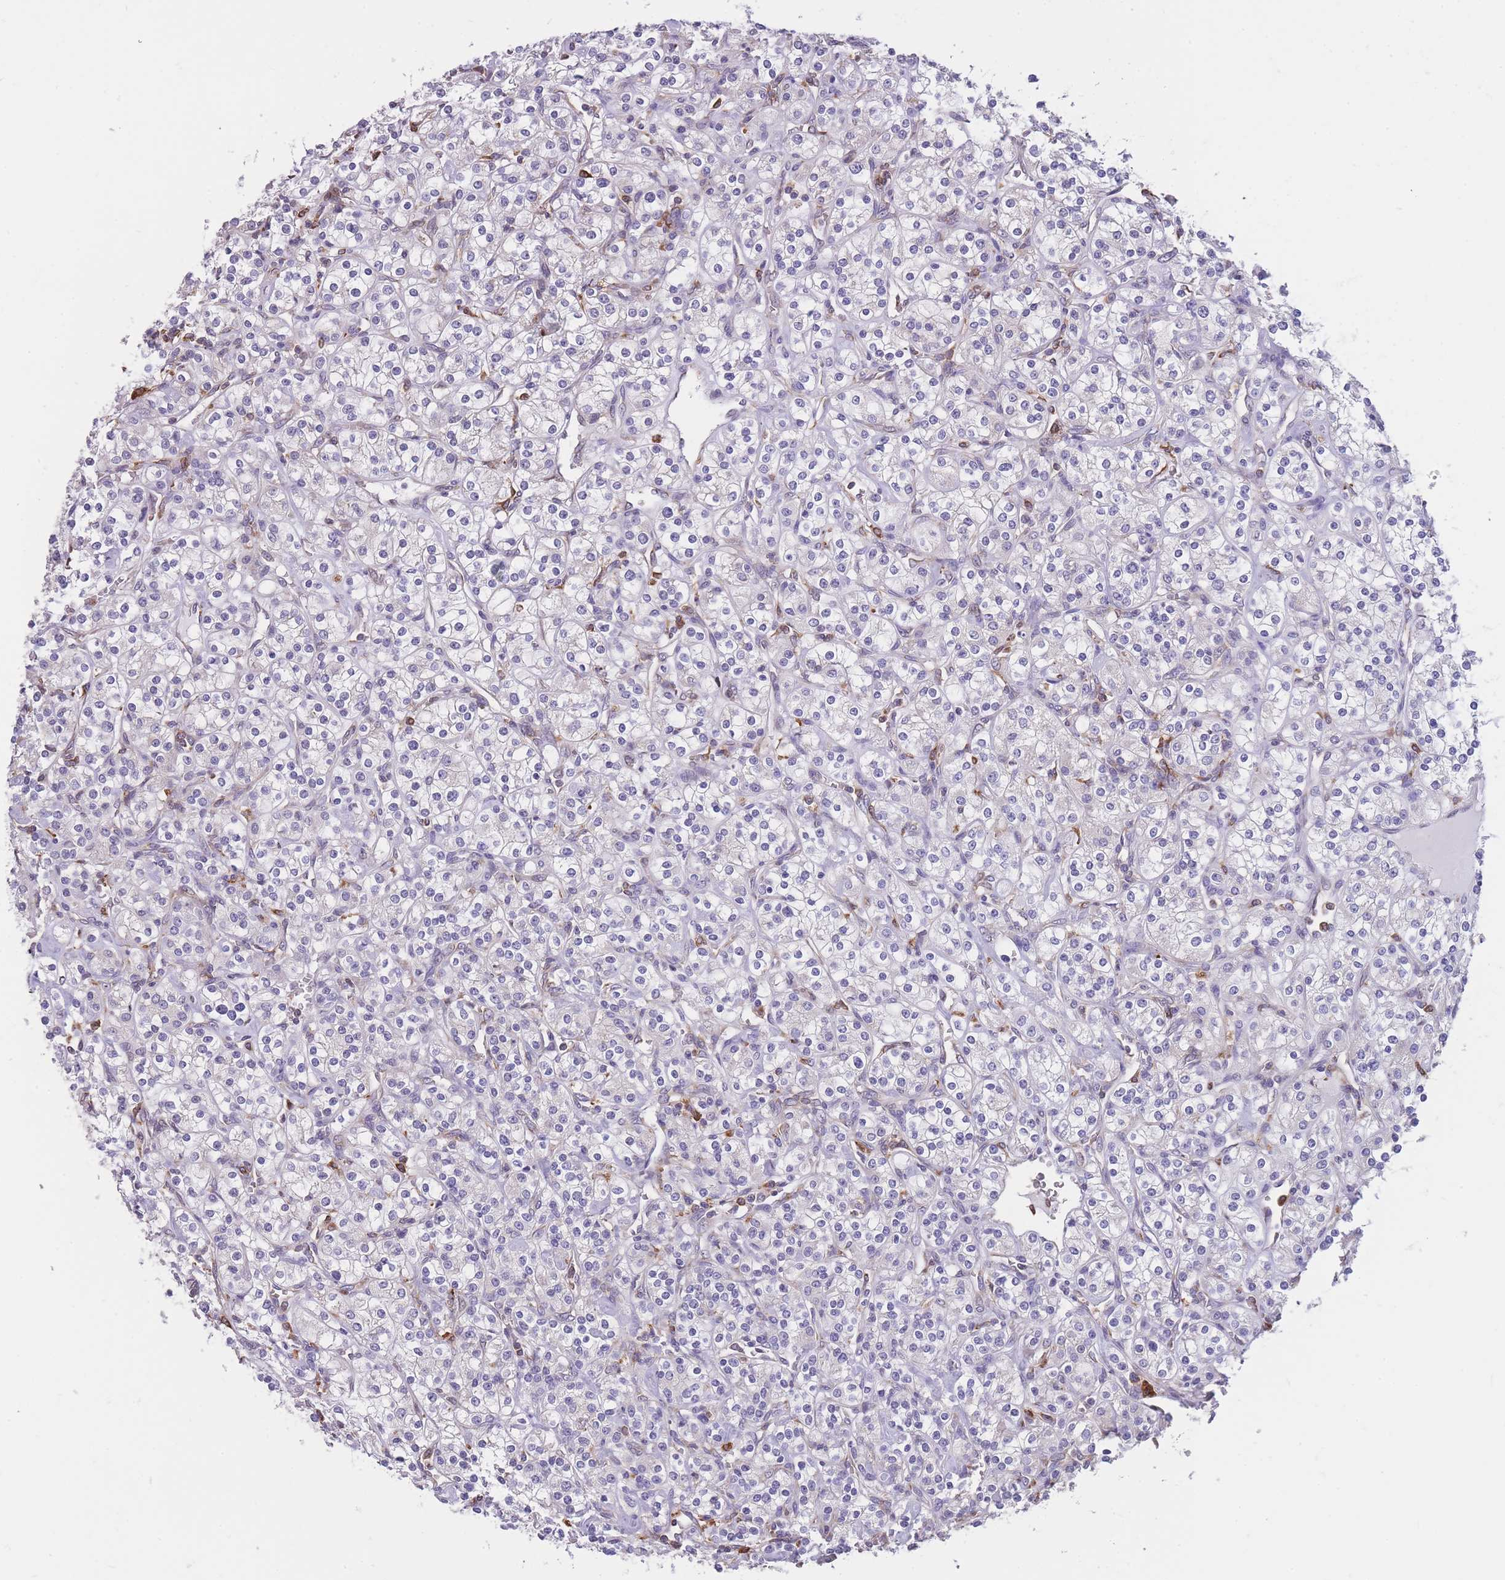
{"staining": {"intensity": "negative", "quantity": "none", "location": "none"}, "tissue": "renal cancer", "cell_type": "Tumor cells", "image_type": "cancer", "snomed": [{"axis": "morphology", "description": "Adenocarcinoma, NOS"}, {"axis": "topography", "description": "Kidney"}], "caption": "A photomicrograph of renal cancer (adenocarcinoma) stained for a protein demonstrates no brown staining in tumor cells.", "gene": "ZNF662", "patient": {"sex": "male", "age": 77}}